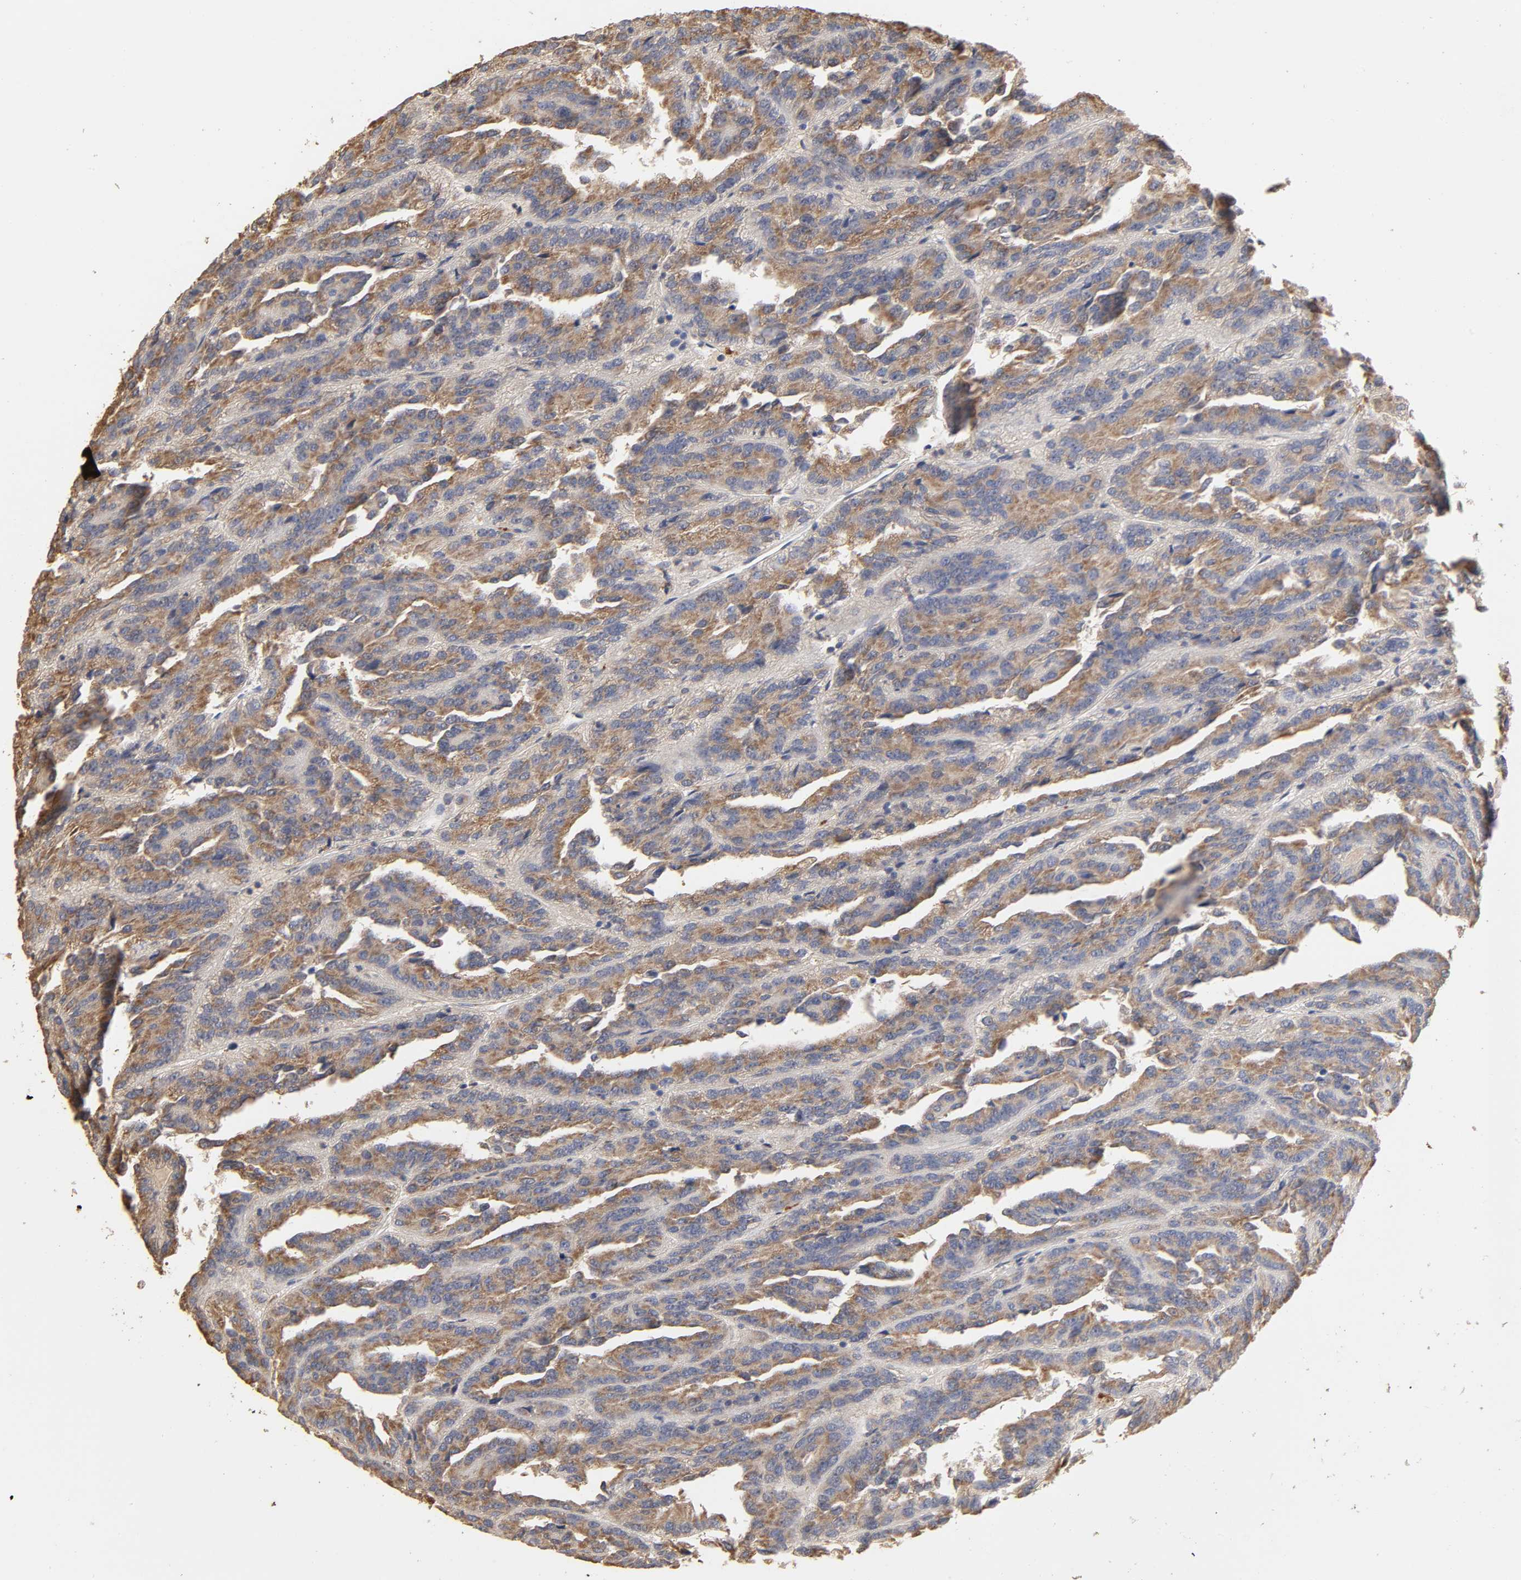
{"staining": {"intensity": "moderate", "quantity": ">75%", "location": "cytoplasmic/membranous"}, "tissue": "renal cancer", "cell_type": "Tumor cells", "image_type": "cancer", "snomed": [{"axis": "morphology", "description": "Adenocarcinoma, NOS"}, {"axis": "topography", "description": "Kidney"}], "caption": "Renal cancer (adenocarcinoma) stained with a protein marker displays moderate staining in tumor cells.", "gene": "EIF4G2", "patient": {"sex": "male", "age": 46}}